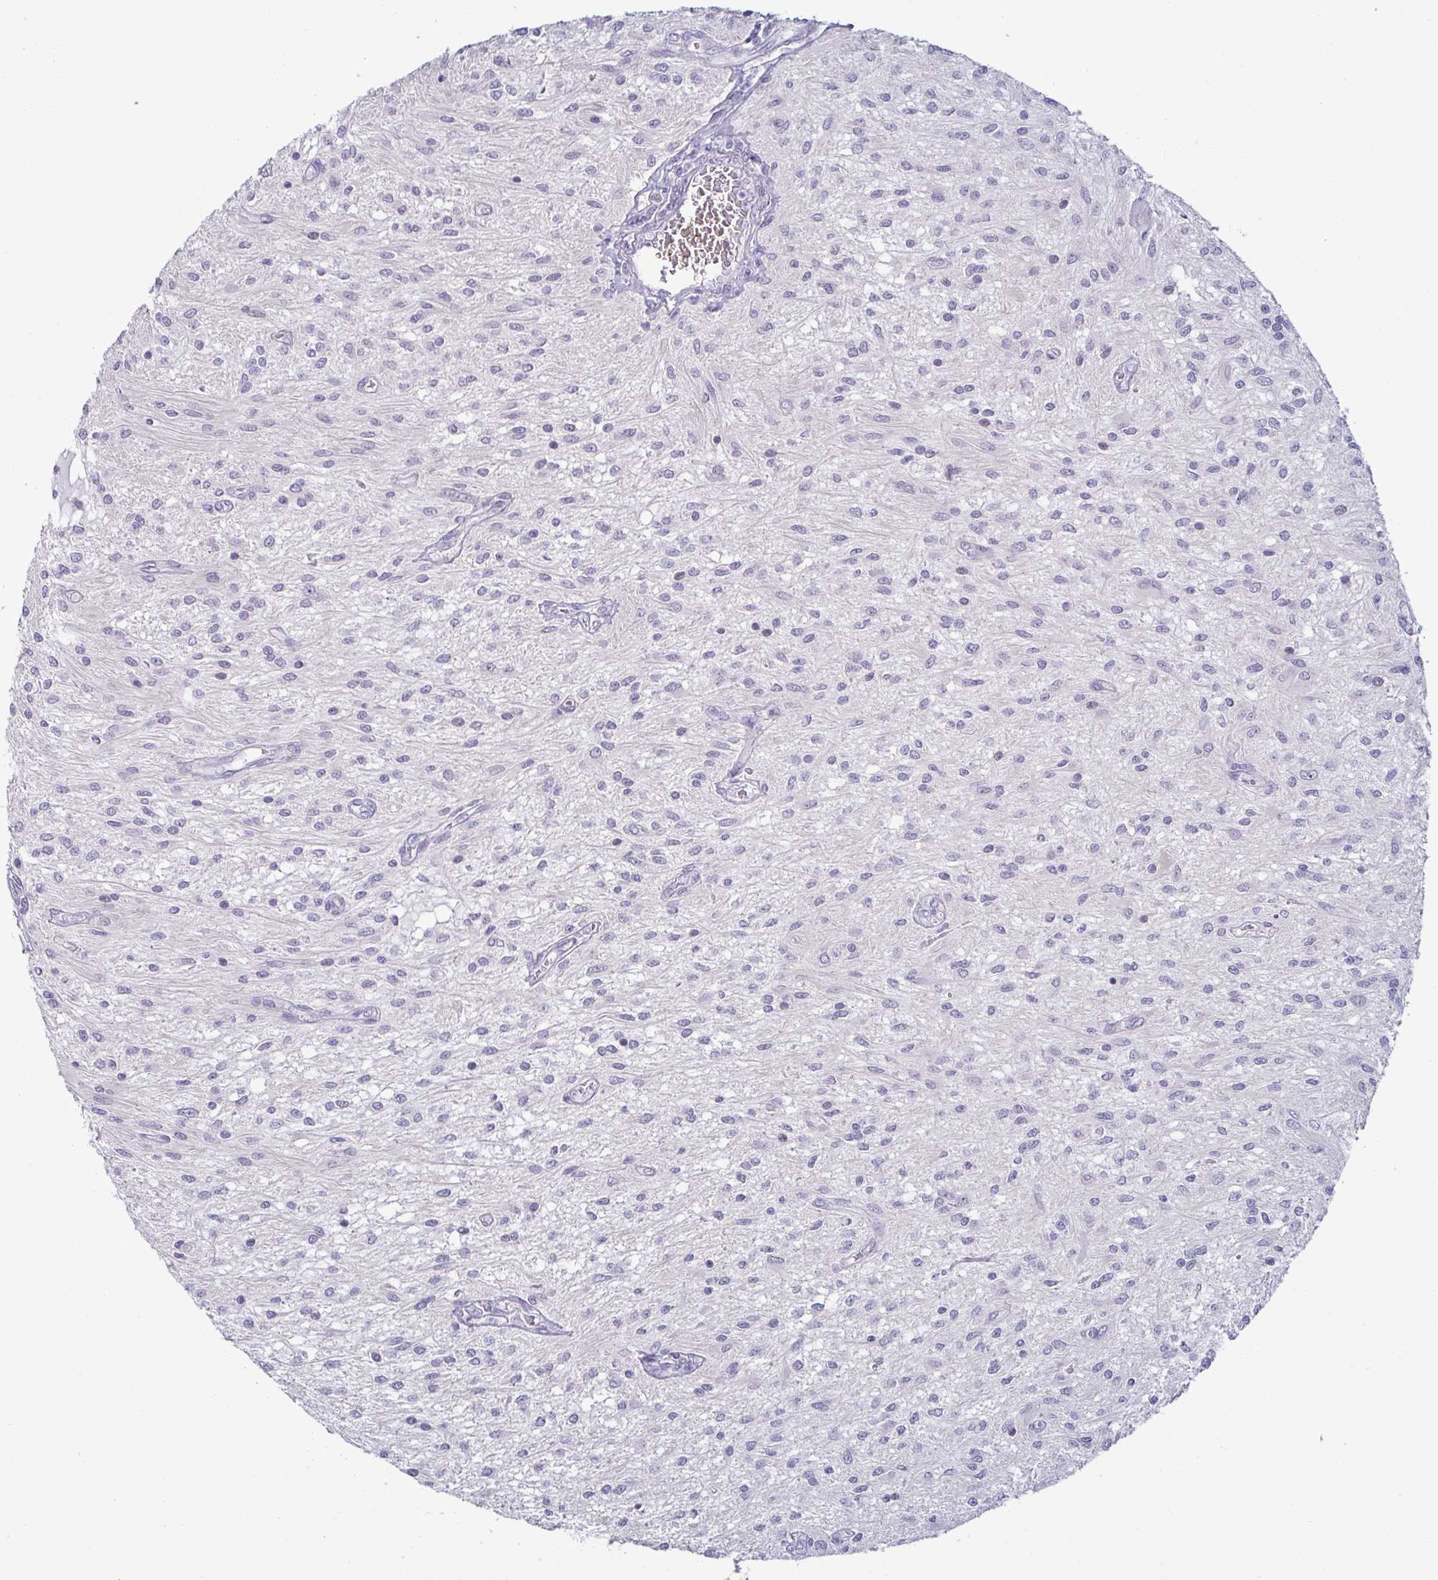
{"staining": {"intensity": "negative", "quantity": "none", "location": "none"}, "tissue": "glioma", "cell_type": "Tumor cells", "image_type": "cancer", "snomed": [{"axis": "morphology", "description": "Glioma, malignant, Low grade"}, {"axis": "topography", "description": "Cerebellum"}], "caption": "DAB immunohistochemical staining of human glioma demonstrates no significant staining in tumor cells.", "gene": "GSTM1", "patient": {"sex": "female", "age": 14}}